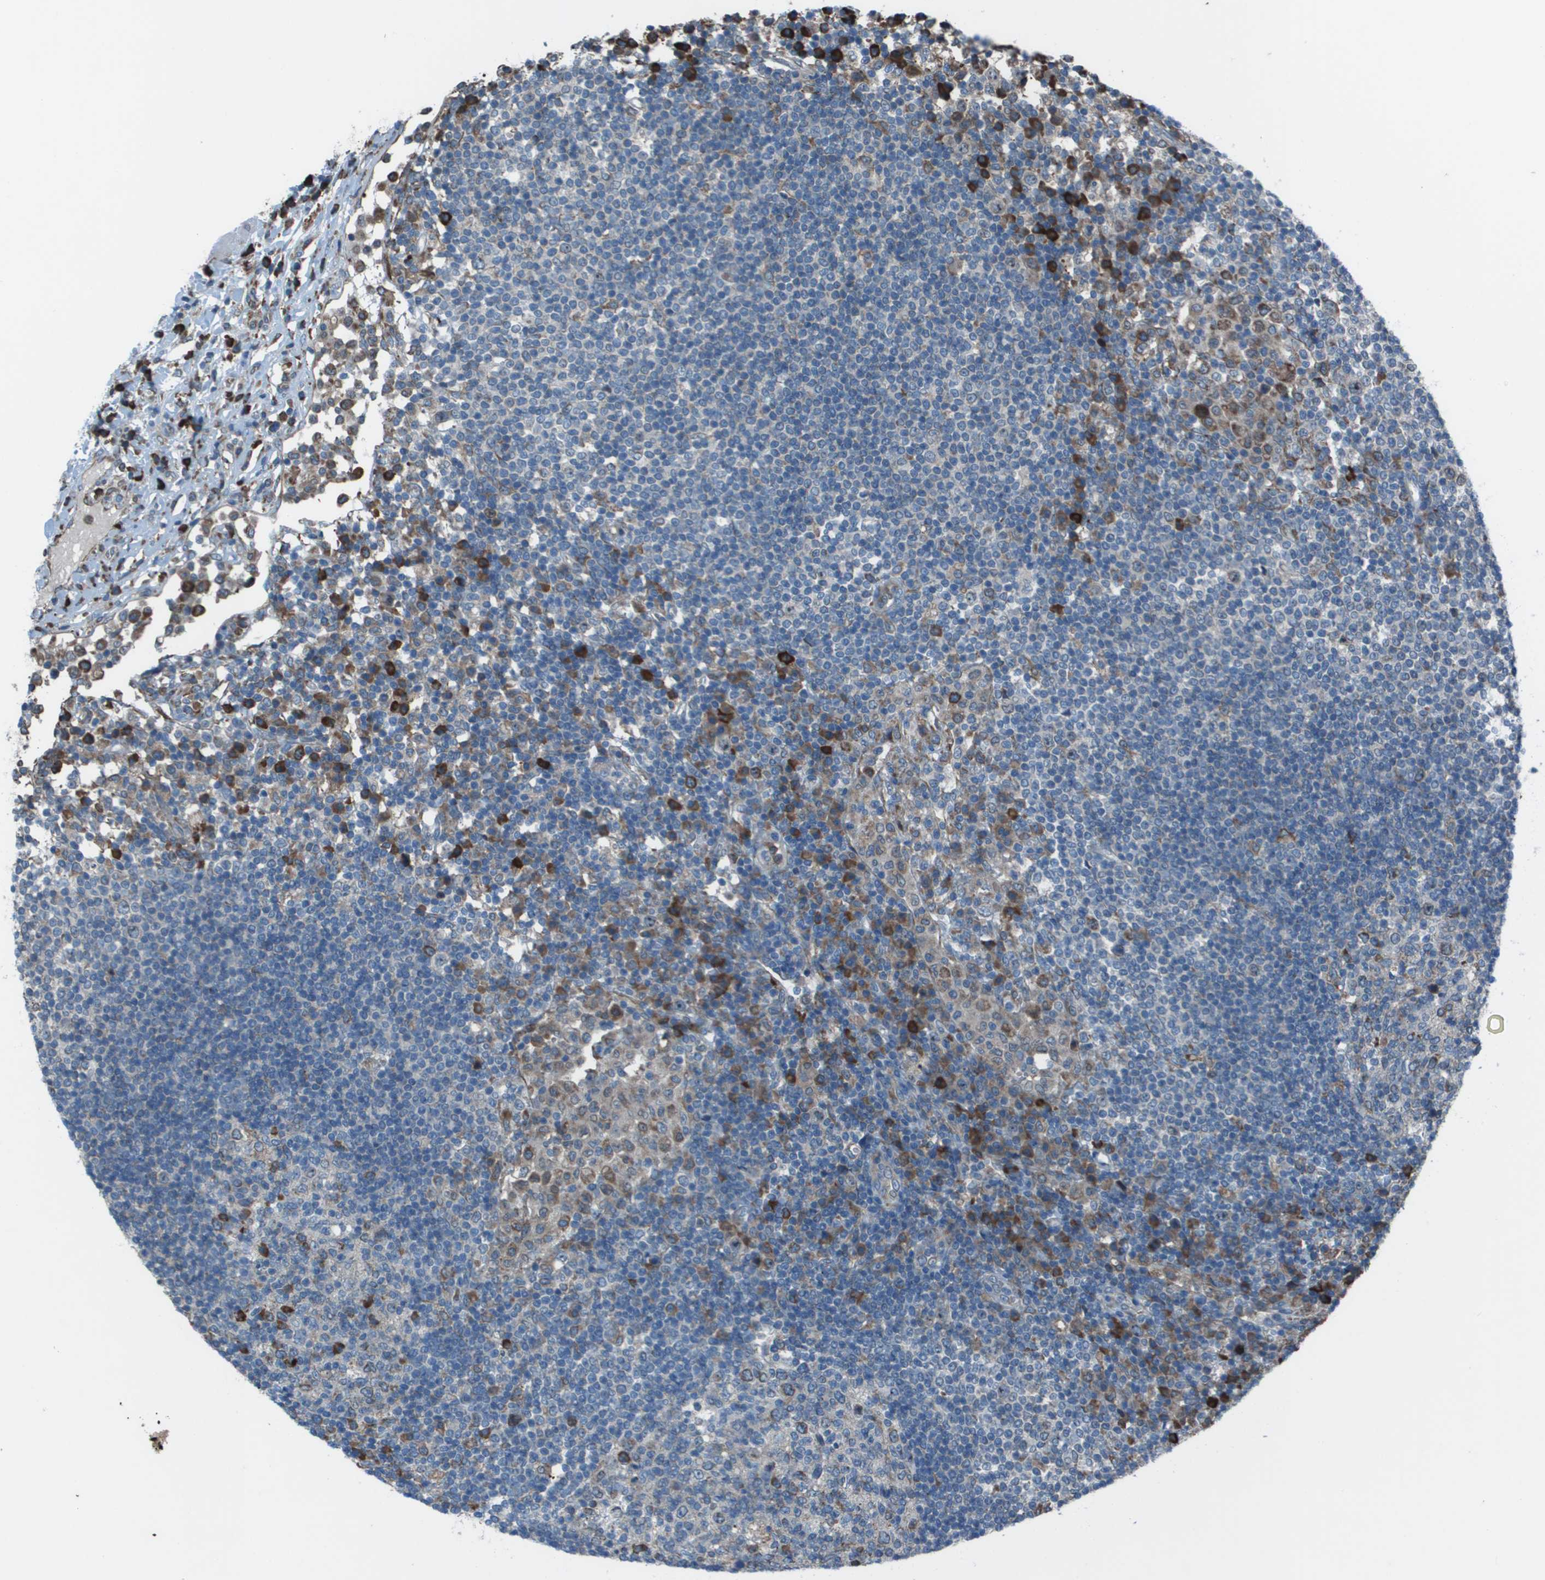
{"staining": {"intensity": "negative", "quantity": "none", "location": "none"}, "tissue": "lymph node", "cell_type": "Germinal center cells", "image_type": "normal", "snomed": [{"axis": "morphology", "description": "Normal tissue, NOS"}, {"axis": "topography", "description": "Lymph node"}], "caption": "Lymph node stained for a protein using immunohistochemistry (IHC) shows no expression germinal center cells.", "gene": "UTS2", "patient": {"sex": "female", "age": 53}}